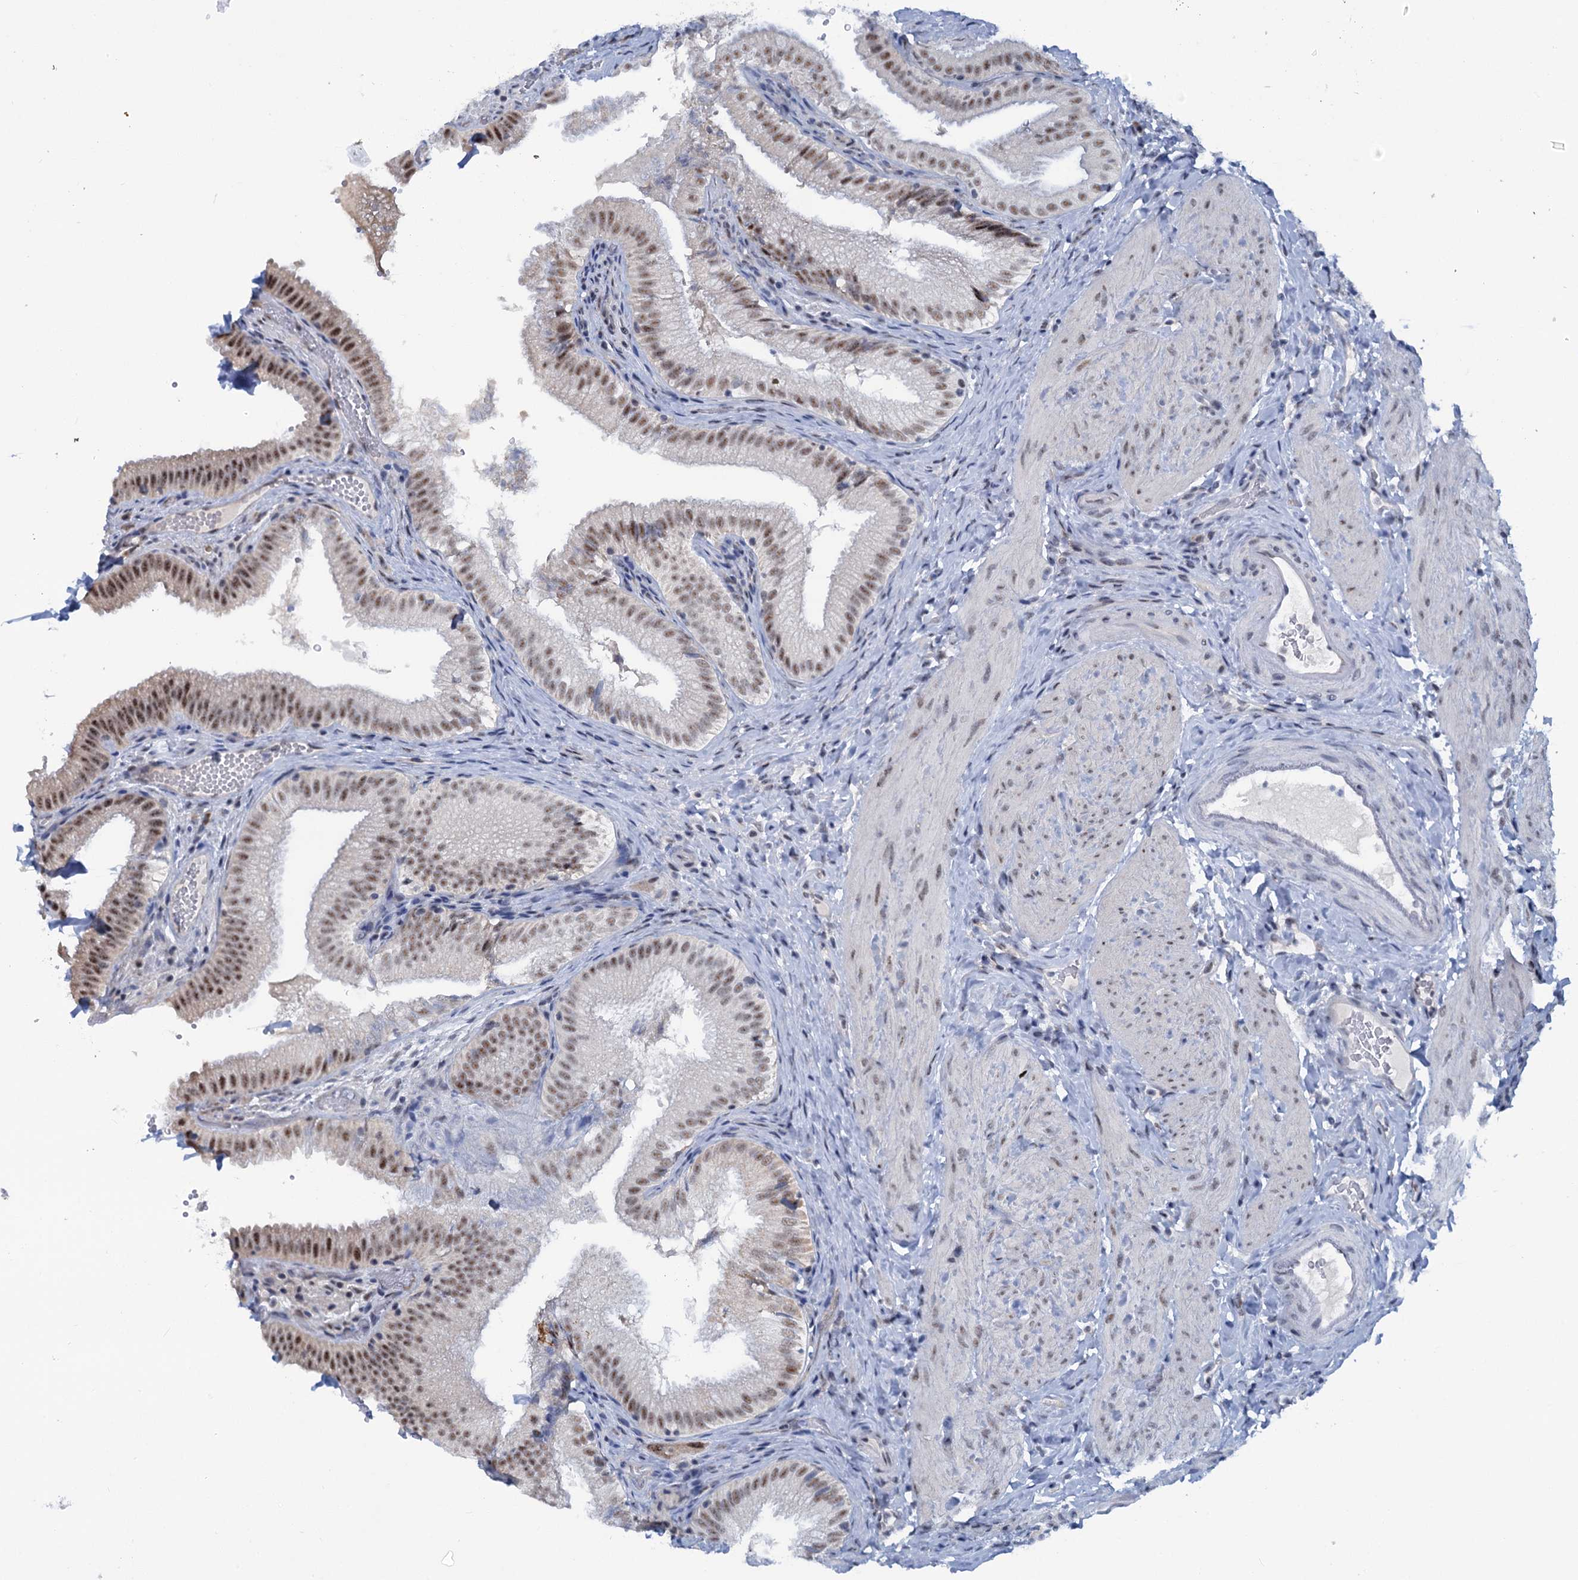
{"staining": {"intensity": "moderate", "quantity": ">75%", "location": "nuclear"}, "tissue": "gallbladder", "cell_type": "Glandular cells", "image_type": "normal", "snomed": [{"axis": "morphology", "description": "Normal tissue, NOS"}, {"axis": "topography", "description": "Gallbladder"}], "caption": "Immunohistochemistry (DAB (3,3'-diaminobenzidine)) staining of benign human gallbladder exhibits moderate nuclear protein positivity in about >75% of glandular cells. (DAB (3,3'-diaminobenzidine) = brown stain, brightfield microscopy at high magnification).", "gene": "SREK1", "patient": {"sex": "female", "age": 30}}